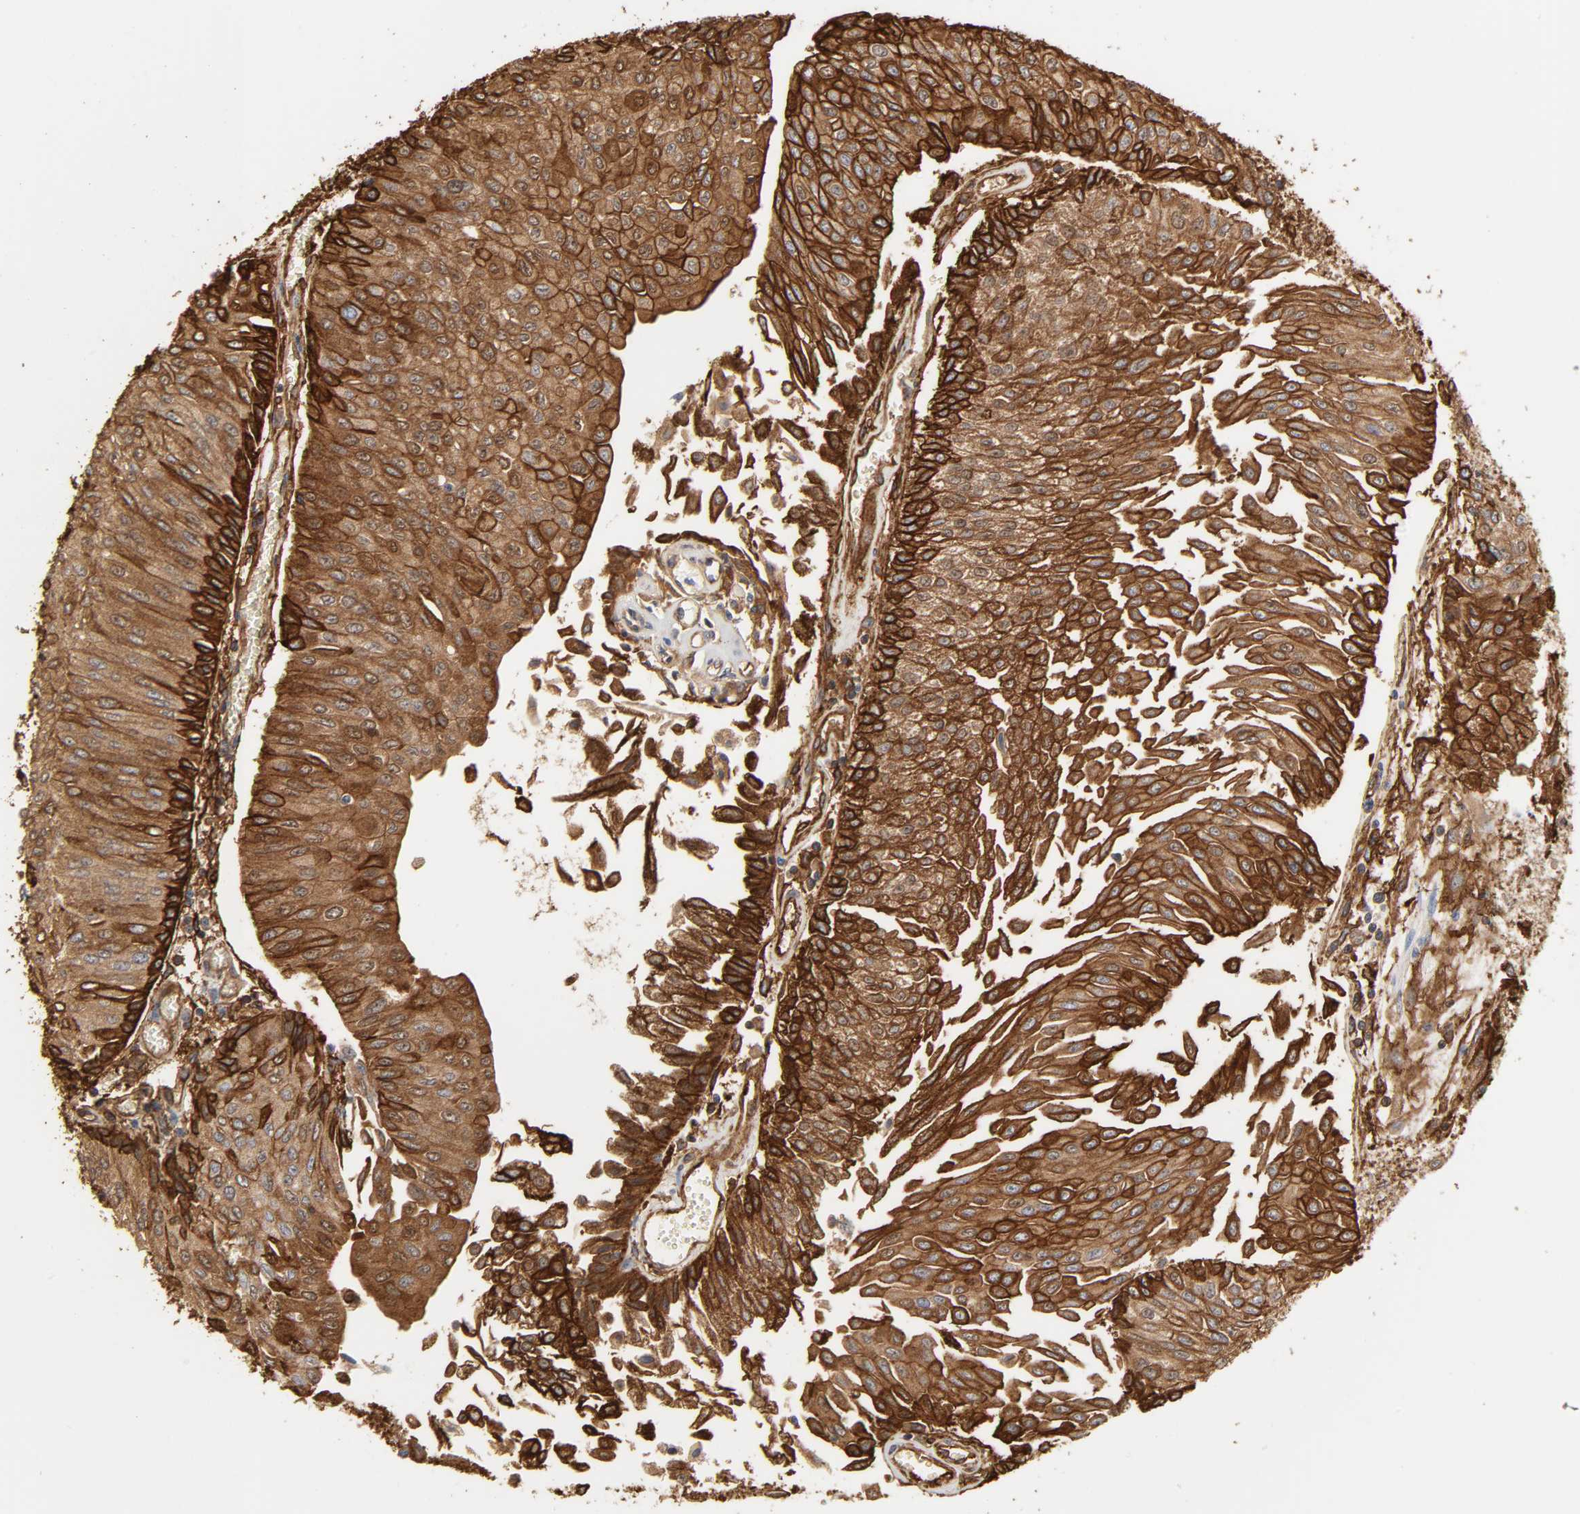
{"staining": {"intensity": "strong", "quantity": ">75%", "location": "cytoplasmic/membranous"}, "tissue": "urothelial cancer", "cell_type": "Tumor cells", "image_type": "cancer", "snomed": [{"axis": "morphology", "description": "Urothelial carcinoma, Low grade"}, {"axis": "topography", "description": "Urinary bladder"}], "caption": "Immunohistochemistry (IHC) of human urothelial cancer exhibits high levels of strong cytoplasmic/membranous positivity in approximately >75% of tumor cells.", "gene": "ANXA2", "patient": {"sex": "male", "age": 86}}